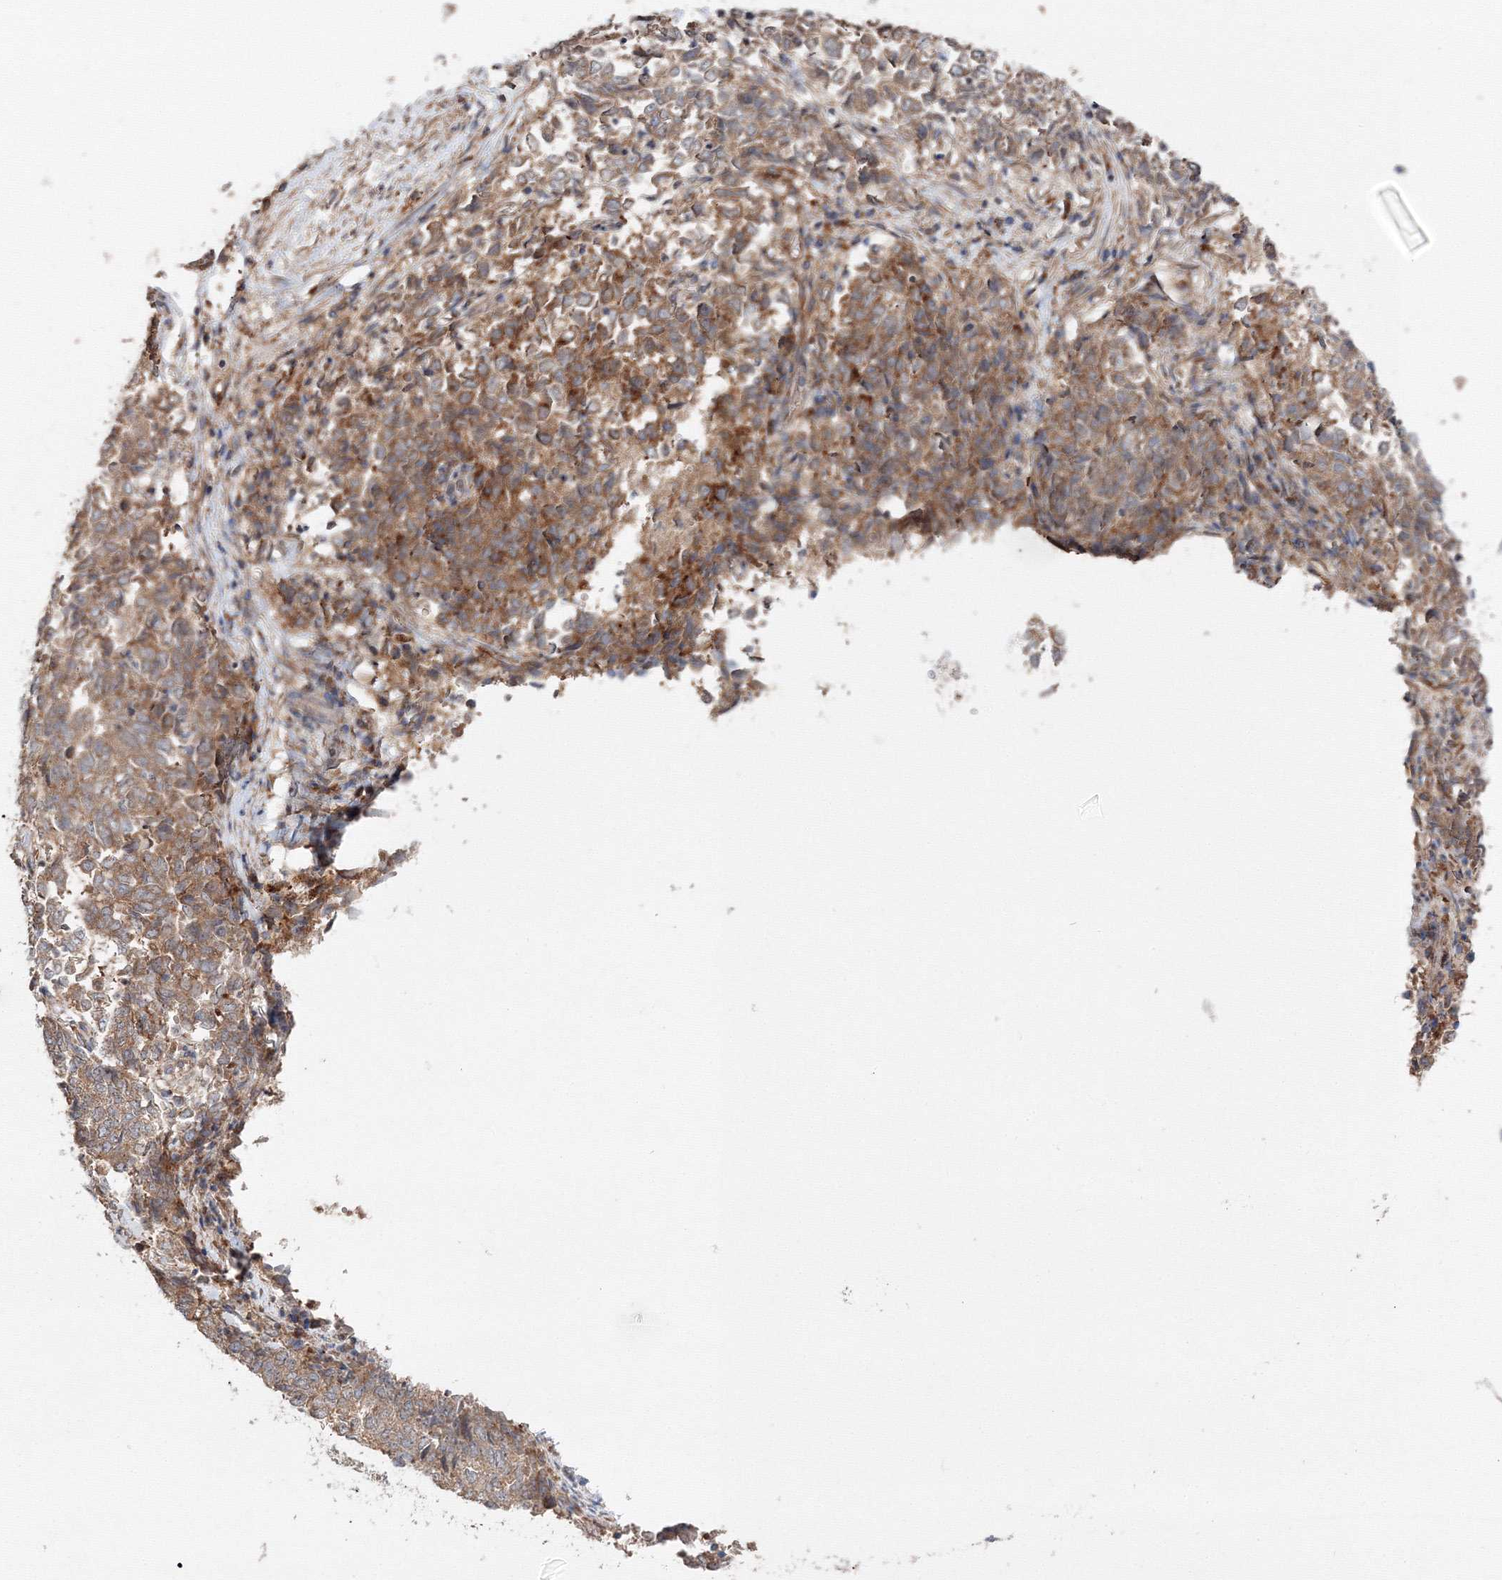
{"staining": {"intensity": "moderate", "quantity": ">75%", "location": "cytoplasmic/membranous"}, "tissue": "endometrial cancer", "cell_type": "Tumor cells", "image_type": "cancer", "snomed": [{"axis": "morphology", "description": "Adenocarcinoma, NOS"}, {"axis": "topography", "description": "Endometrium"}], "caption": "Brown immunohistochemical staining in human endometrial cancer exhibits moderate cytoplasmic/membranous staining in approximately >75% of tumor cells.", "gene": "DDO", "patient": {"sex": "female", "age": 80}}